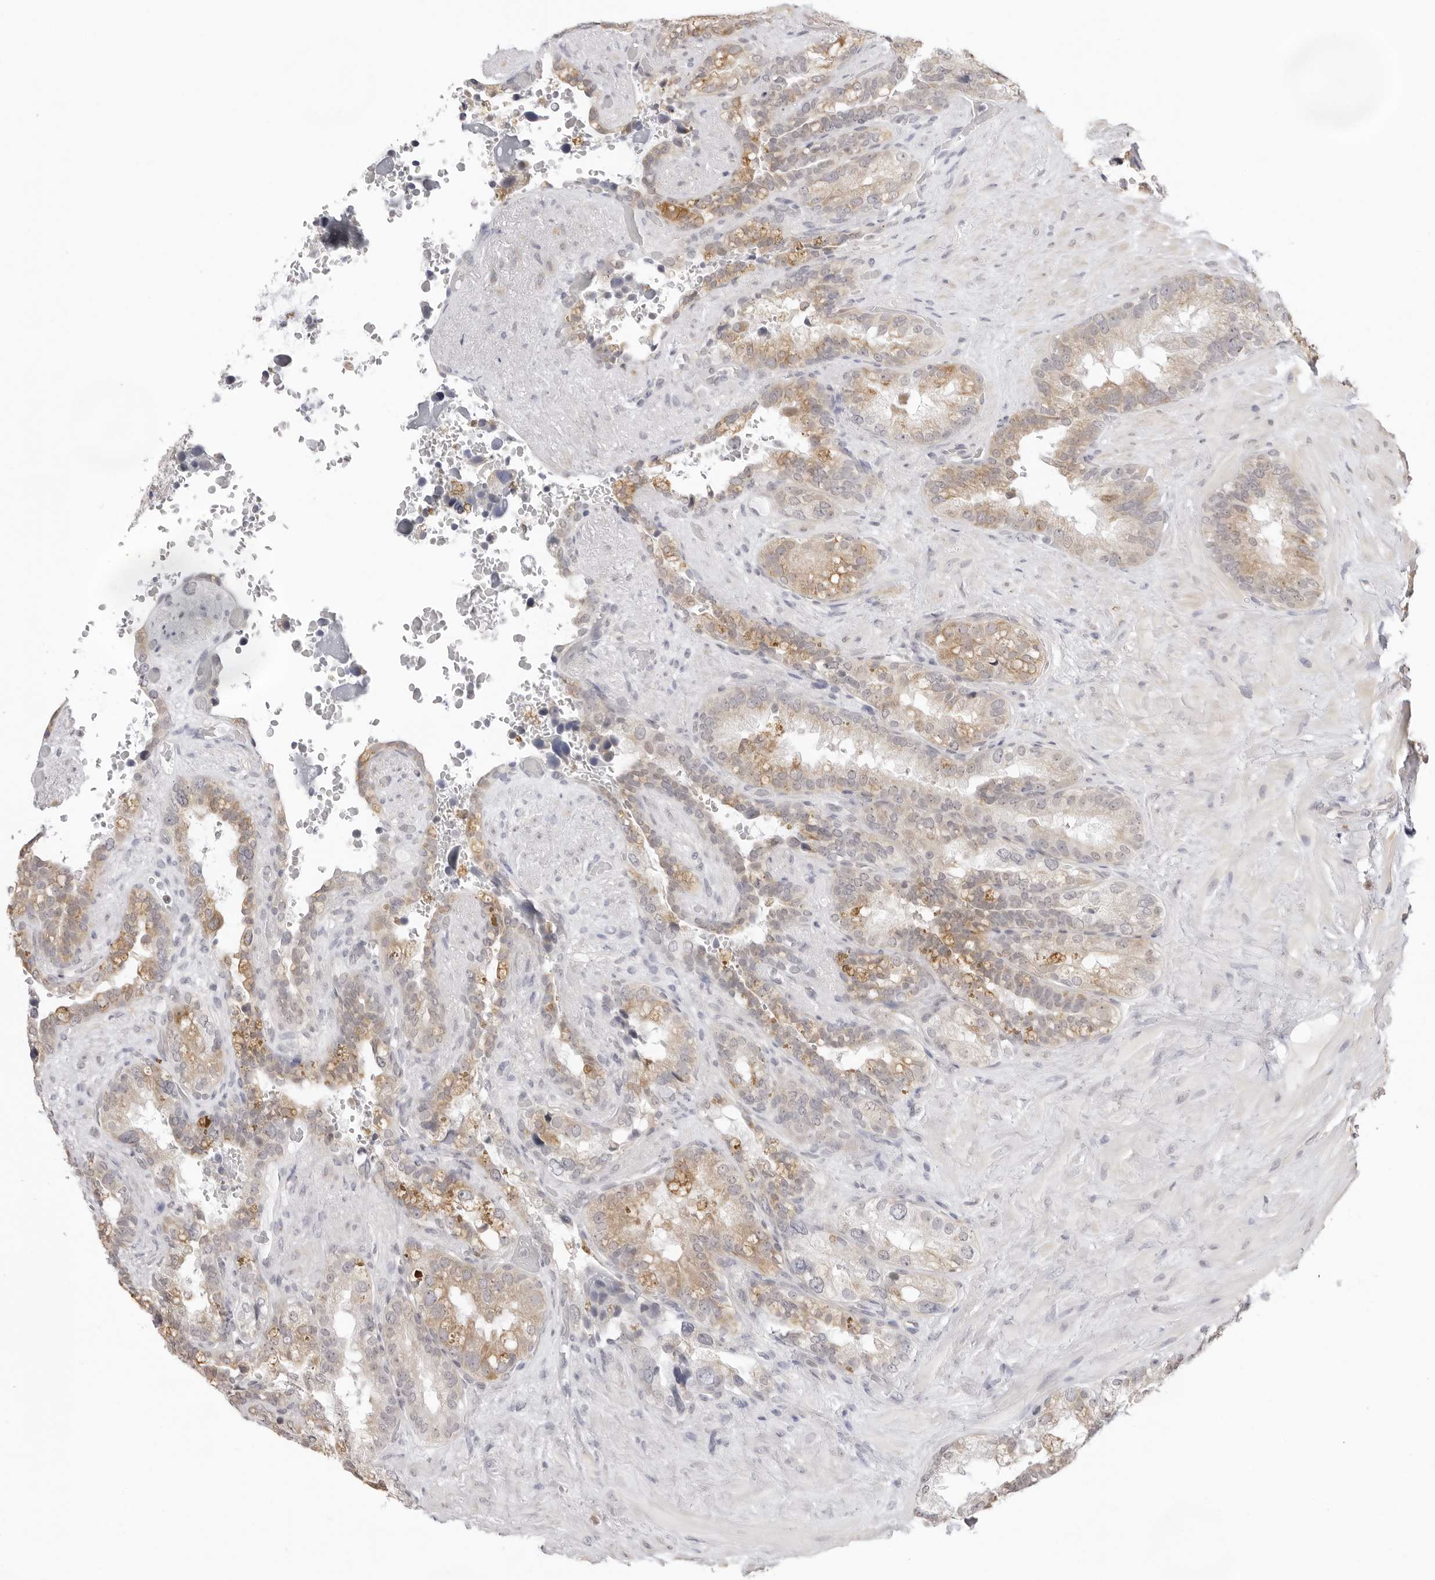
{"staining": {"intensity": "moderate", "quantity": ">75%", "location": "cytoplasmic/membranous"}, "tissue": "seminal vesicle", "cell_type": "Glandular cells", "image_type": "normal", "snomed": [{"axis": "morphology", "description": "Normal tissue, NOS"}, {"axis": "topography", "description": "Seminal veicle"}], "caption": "This photomicrograph exhibits unremarkable seminal vesicle stained with immunohistochemistry (IHC) to label a protein in brown. The cytoplasmic/membranous of glandular cells show moderate positivity for the protein. Nuclei are counter-stained blue.", "gene": "FDPS", "patient": {"sex": "male", "age": 80}}